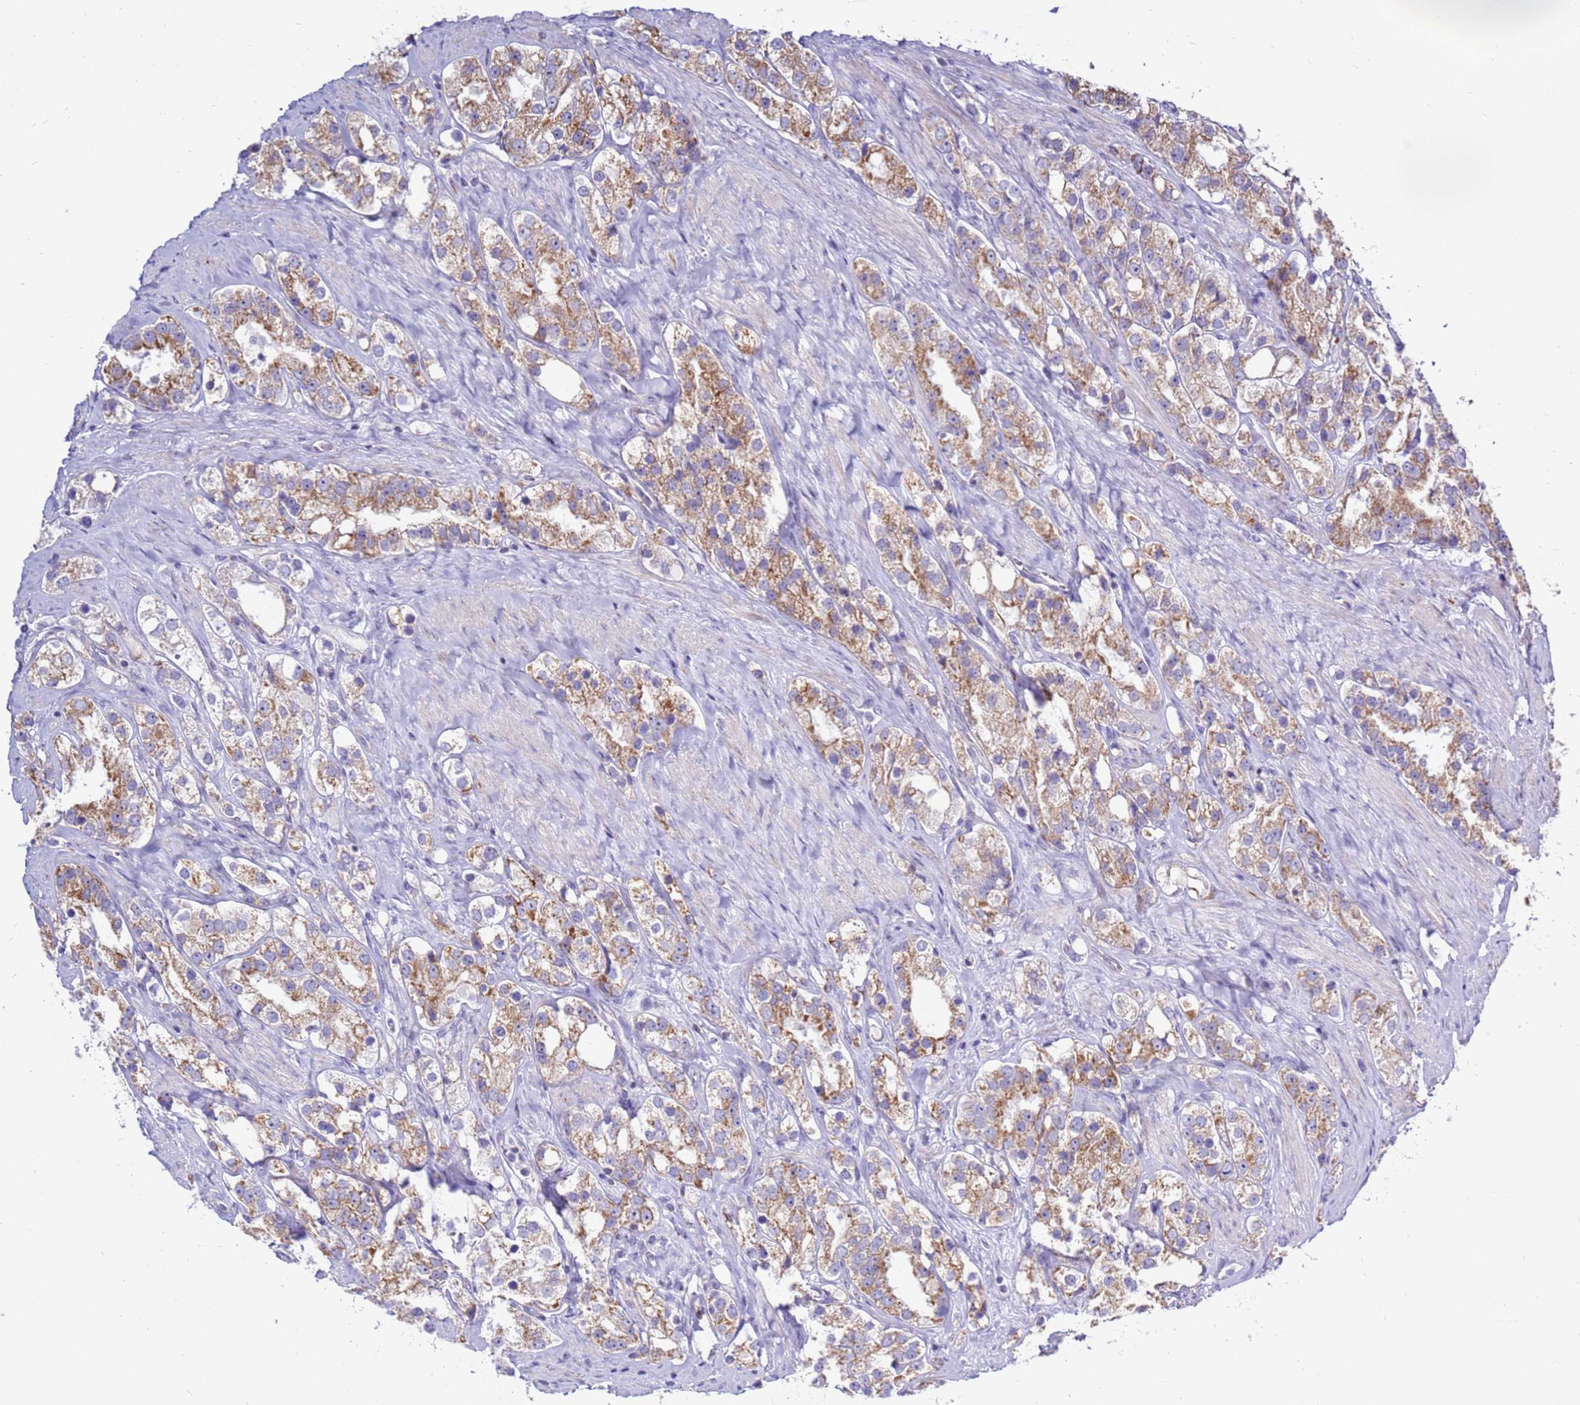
{"staining": {"intensity": "moderate", "quantity": ">75%", "location": "cytoplasmic/membranous"}, "tissue": "prostate cancer", "cell_type": "Tumor cells", "image_type": "cancer", "snomed": [{"axis": "morphology", "description": "Adenocarcinoma, NOS"}, {"axis": "topography", "description": "Prostate"}], "caption": "The immunohistochemical stain labels moderate cytoplasmic/membranous expression in tumor cells of adenocarcinoma (prostate) tissue.", "gene": "IGF1R", "patient": {"sex": "male", "age": 79}}